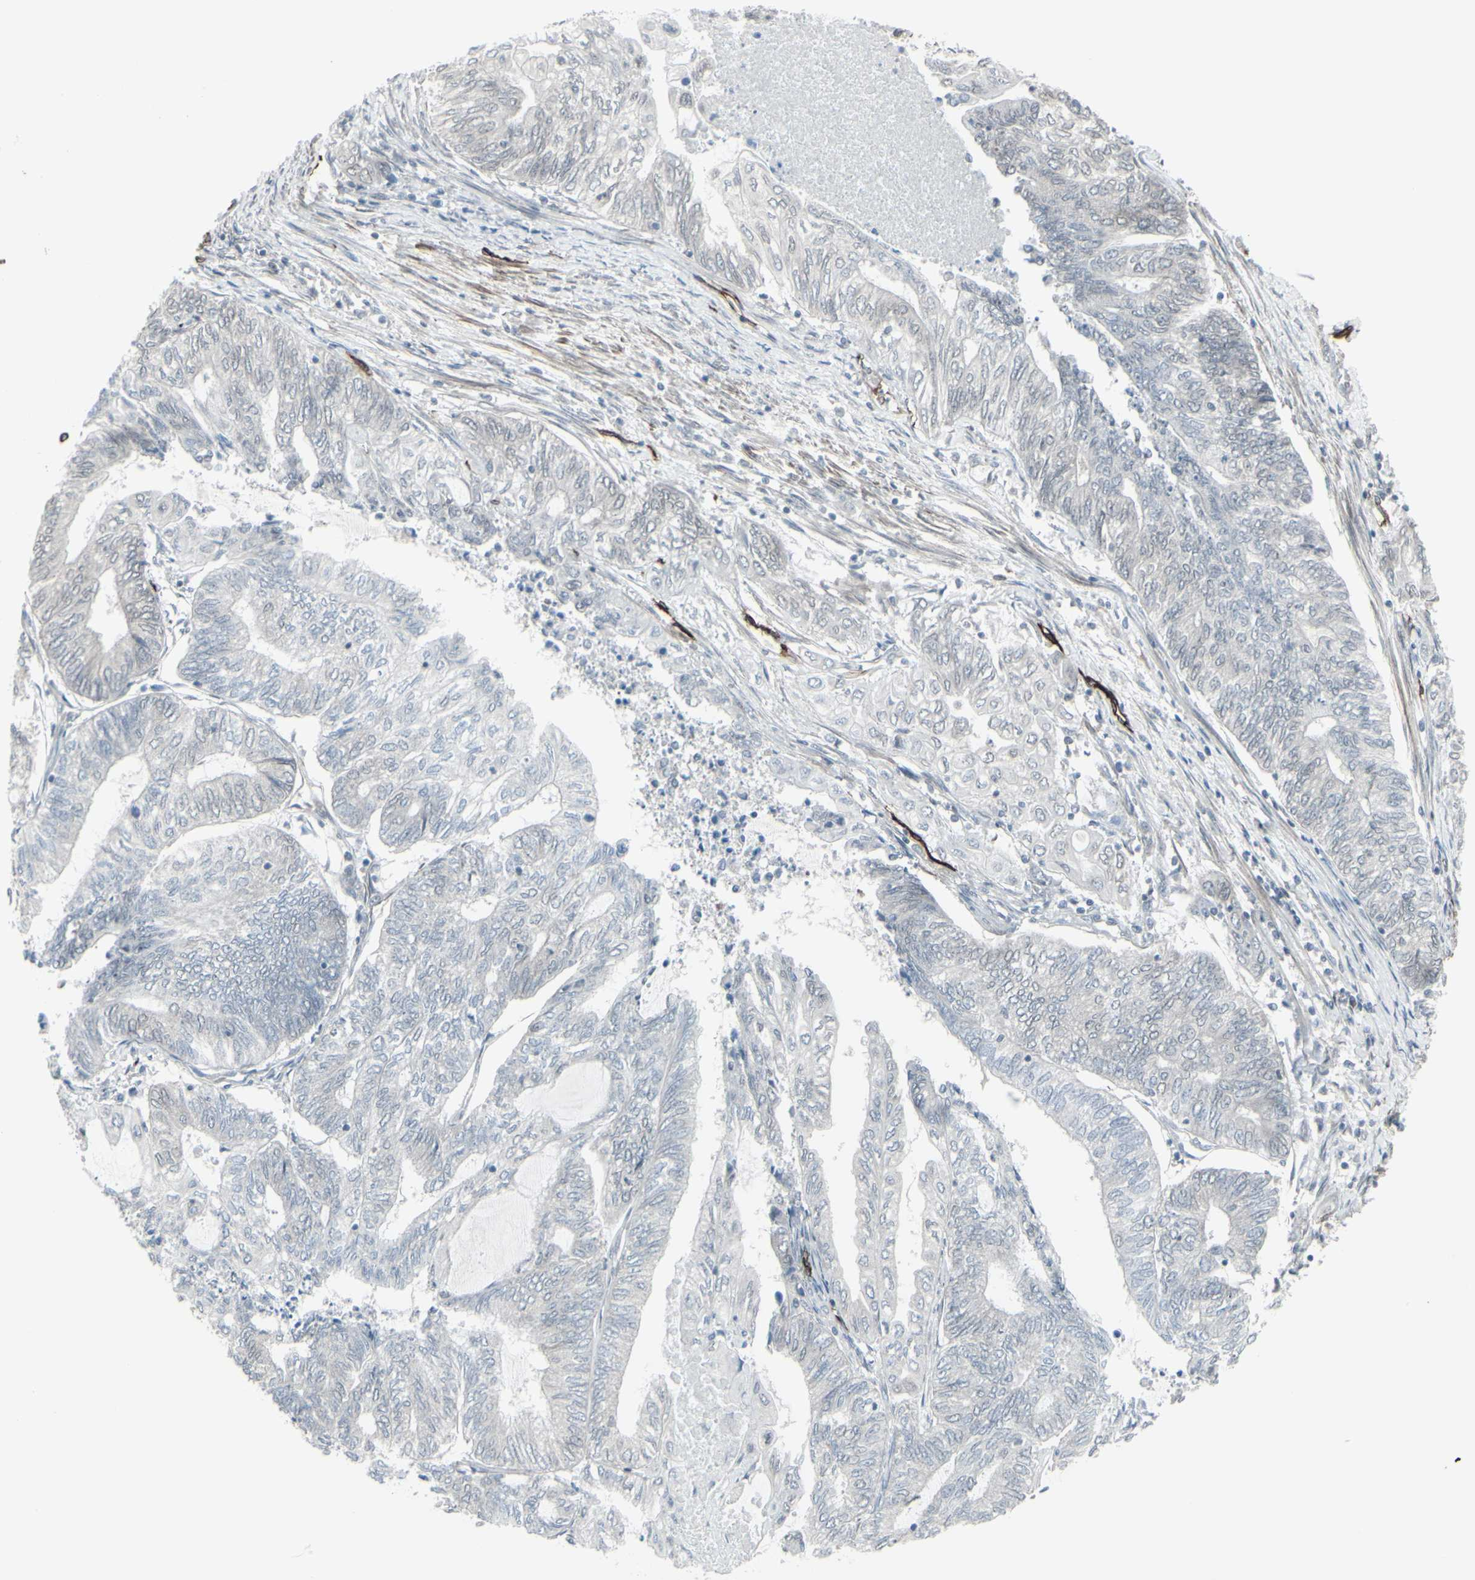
{"staining": {"intensity": "weak", "quantity": "<25%", "location": "cytoplasmic/membranous,nuclear"}, "tissue": "endometrial cancer", "cell_type": "Tumor cells", "image_type": "cancer", "snomed": [{"axis": "morphology", "description": "Adenocarcinoma, NOS"}, {"axis": "topography", "description": "Uterus"}, {"axis": "topography", "description": "Endometrium"}], "caption": "Micrograph shows no significant protein staining in tumor cells of endometrial adenocarcinoma.", "gene": "DTX3L", "patient": {"sex": "female", "age": 70}}